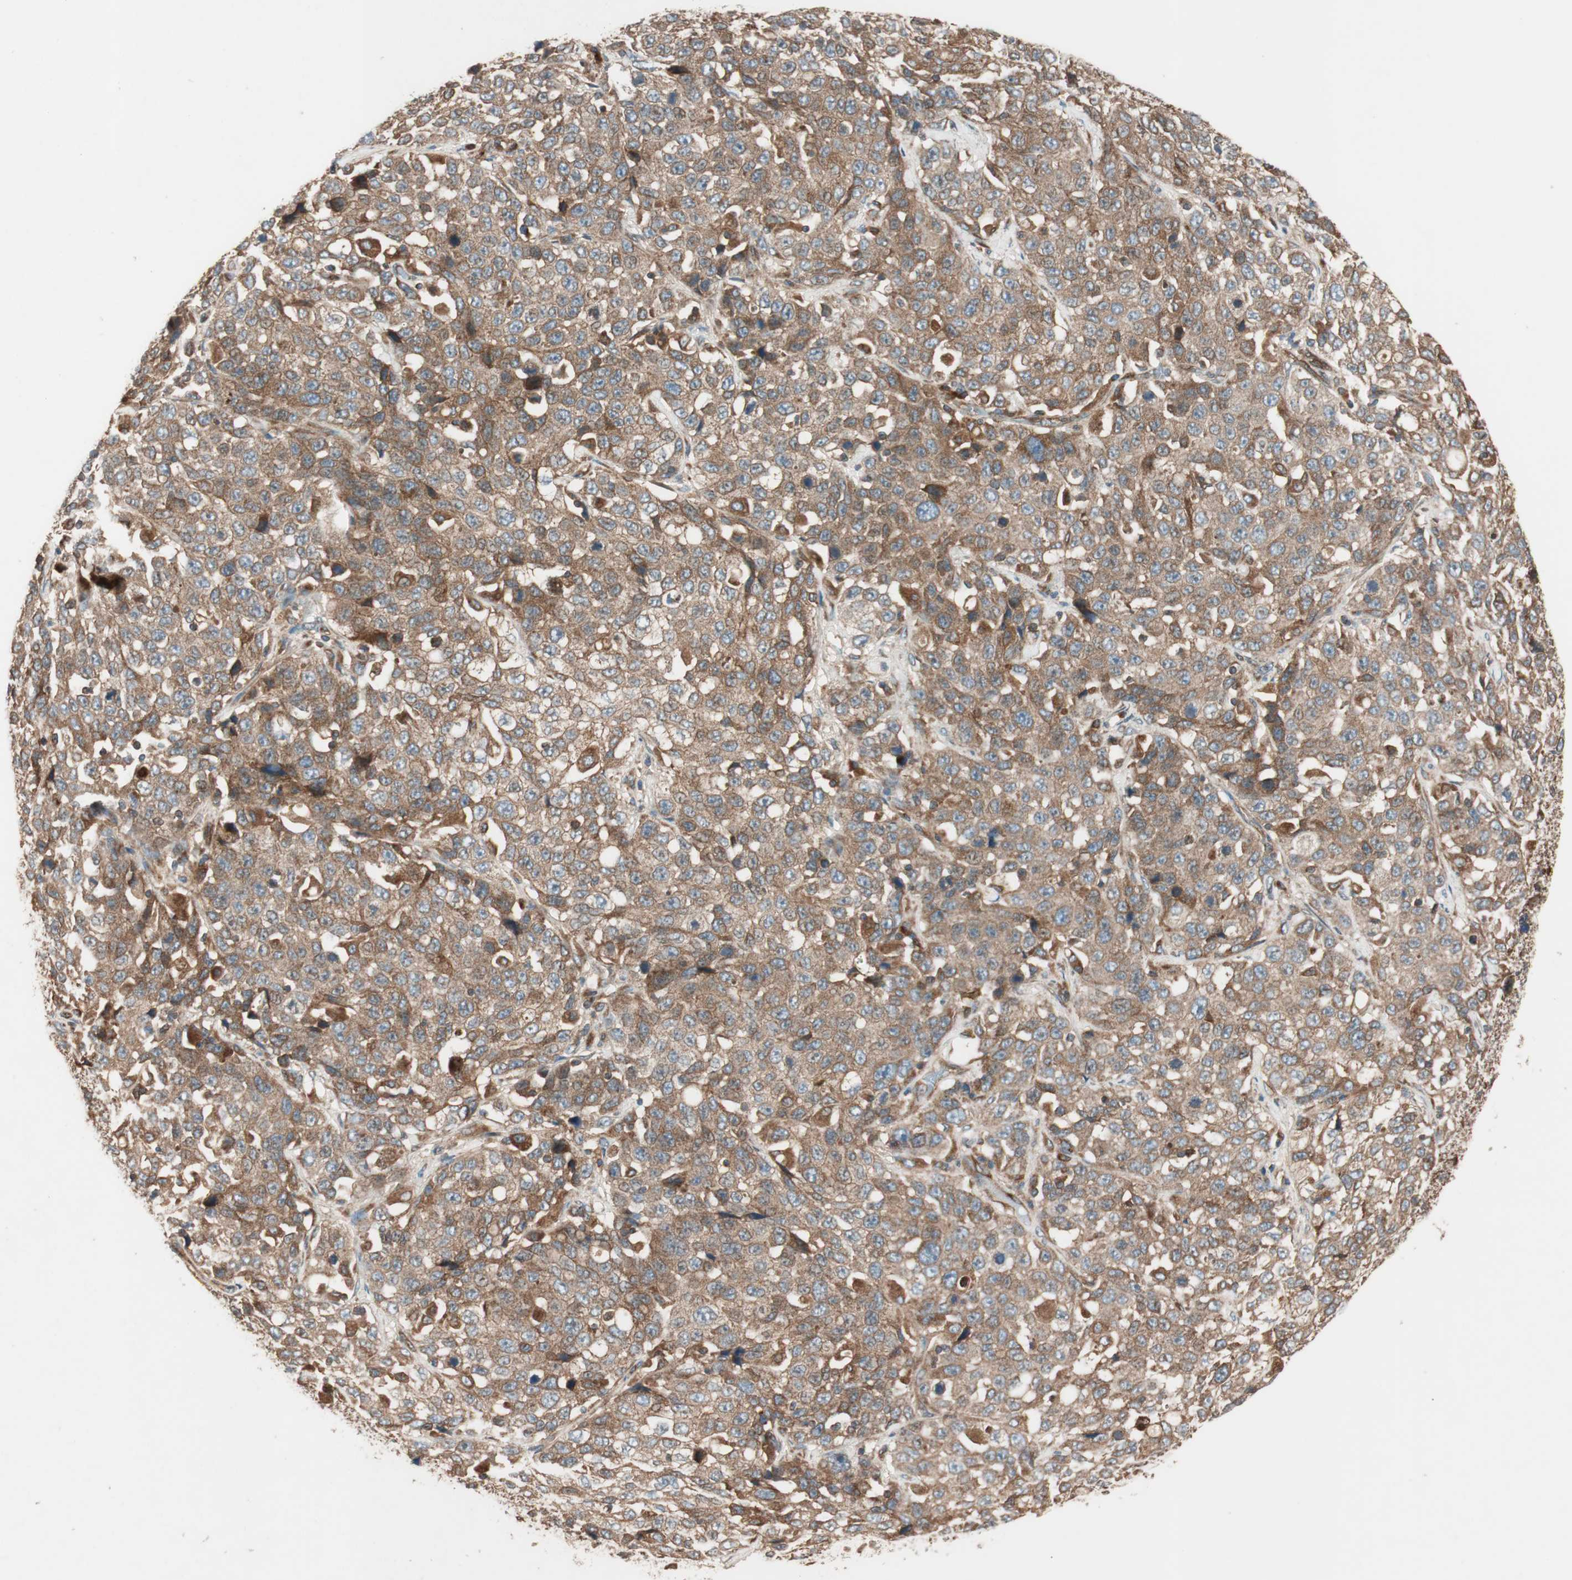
{"staining": {"intensity": "moderate", "quantity": ">75%", "location": "cytoplasmic/membranous"}, "tissue": "stomach cancer", "cell_type": "Tumor cells", "image_type": "cancer", "snomed": [{"axis": "morphology", "description": "Normal tissue, NOS"}, {"axis": "morphology", "description": "Adenocarcinoma, NOS"}, {"axis": "topography", "description": "Stomach"}], "caption": "Immunohistochemistry histopathology image of neoplastic tissue: human stomach cancer stained using immunohistochemistry (IHC) displays medium levels of moderate protein expression localized specifically in the cytoplasmic/membranous of tumor cells, appearing as a cytoplasmic/membranous brown color.", "gene": "RAB5A", "patient": {"sex": "male", "age": 48}}